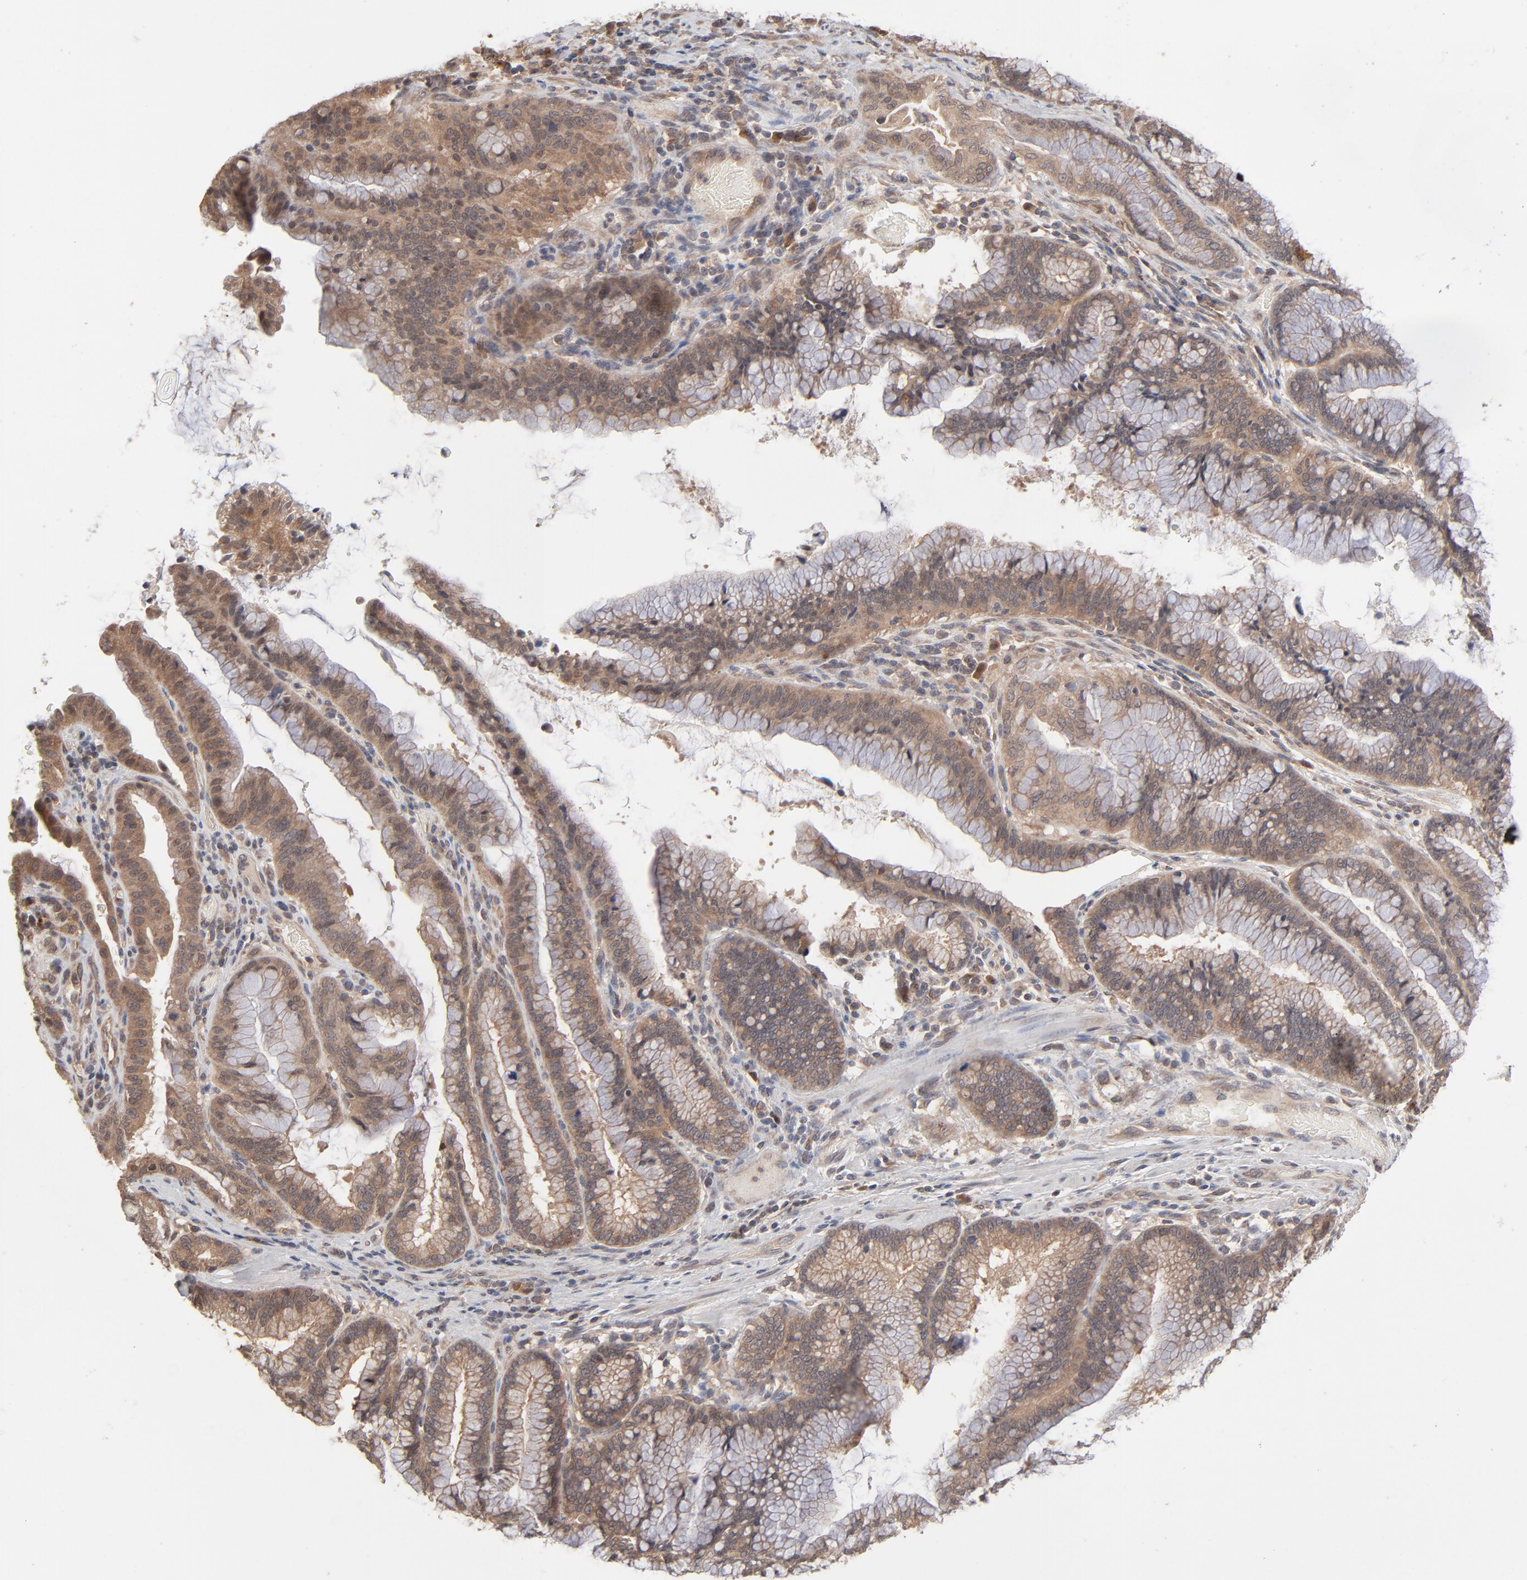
{"staining": {"intensity": "weak", "quantity": ">75%", "location": "cytoplasmic/membranous"}, "tissue": "pancreatic cancer", "cell_type": "Tumor cells", "image_type": "cancer", "snomed": [{"axis": "morphology", "description": "Adenocarcinoma, NOS"}, {"axis": "topography", "description": "Pancreas"}], "caption": "IHC histopathology image of adenocarcinoma (pancreatic) stained for a protein (brown), which displays low levels of weak cytoplasmic/membranous staining in approximately >75% of tumor cells.", "gene": "SCFD1", "patient": {"sex": "female", "age": 64}}